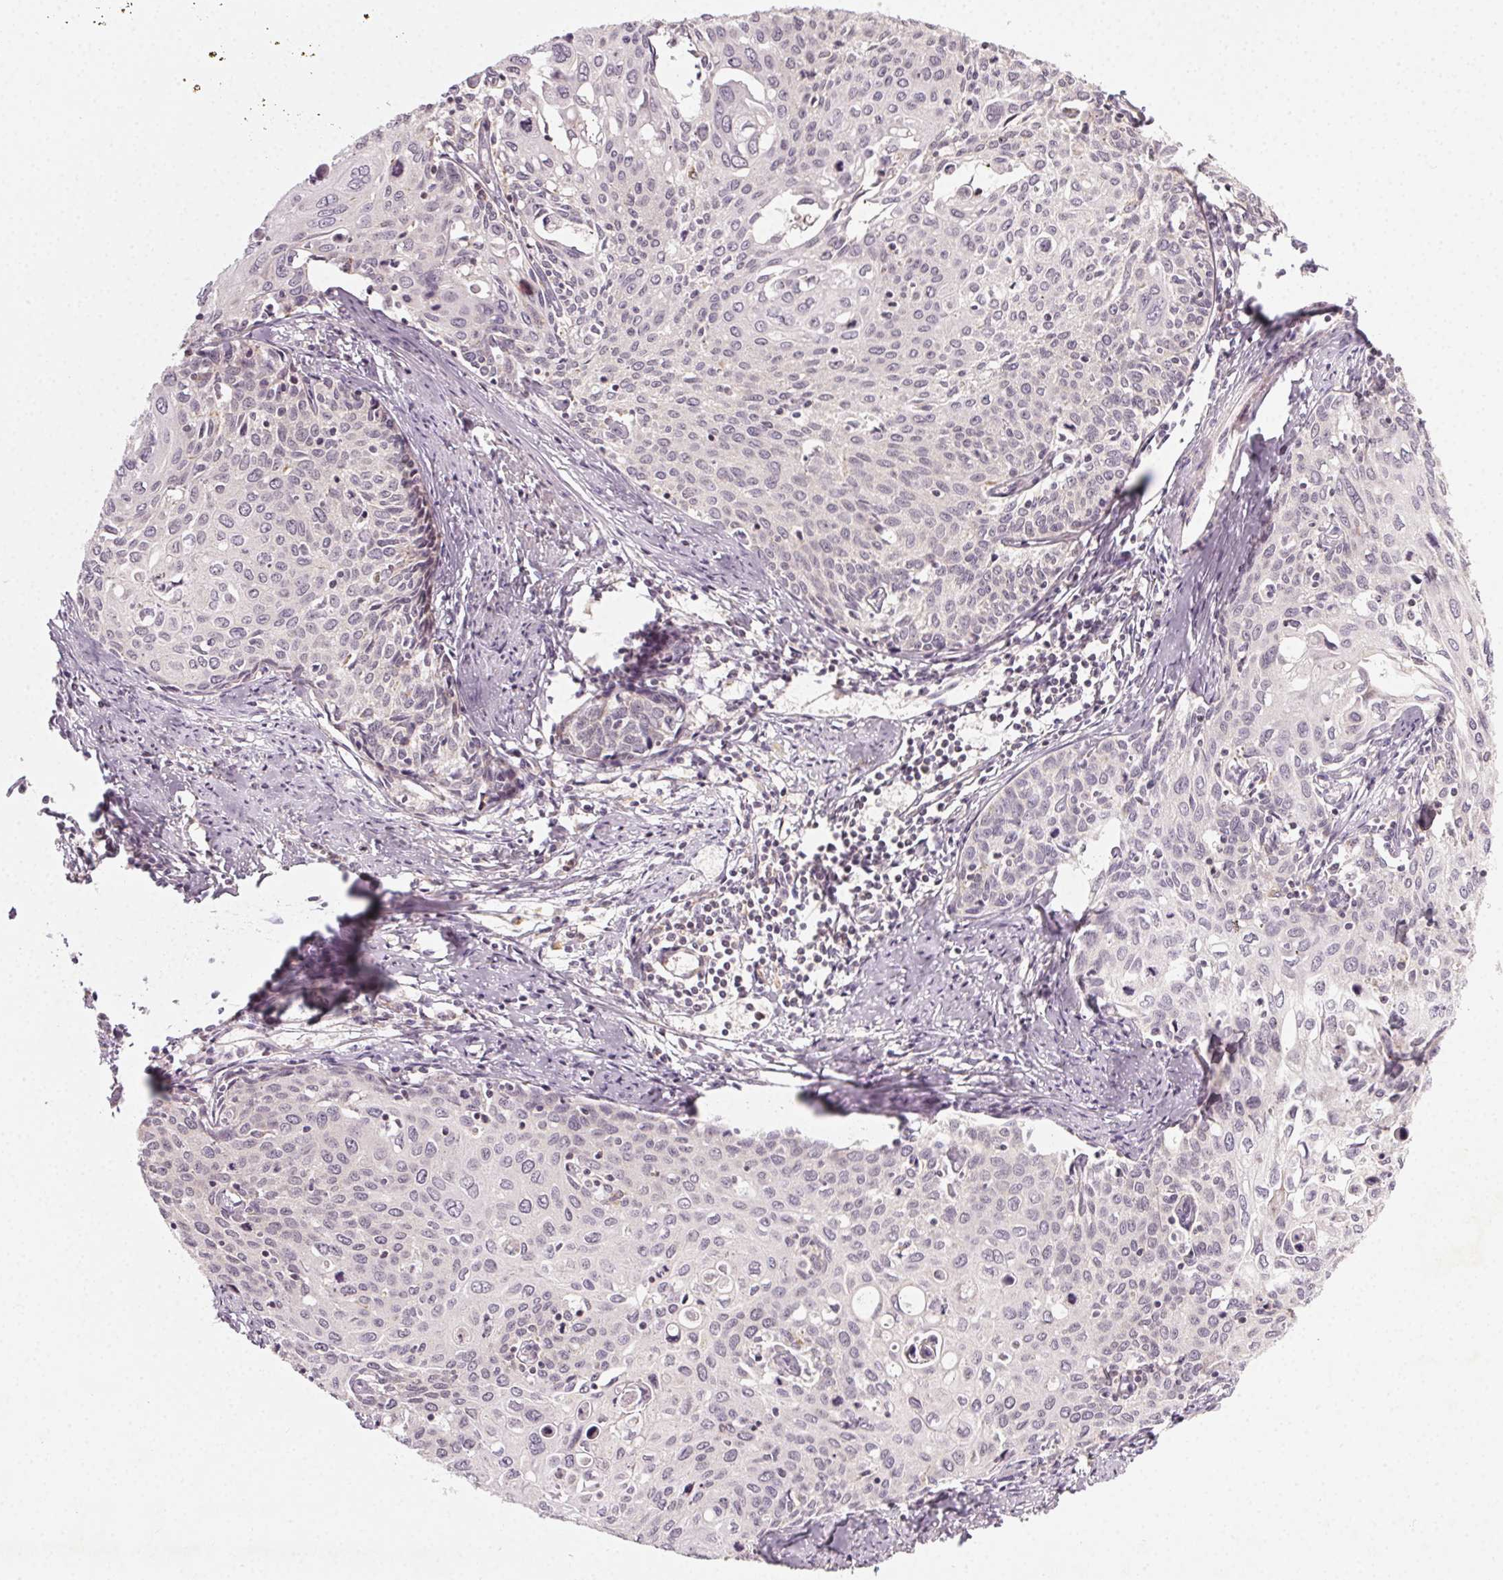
{"staining": {"intensity": "negative", "quantity": "none", "location": "none"}, "tissue": "cervical cancer", "cell_type": "Tumor cells", "image_type": "cancer", "snomed": [{"axis": "morphology", "description": "Squamous cell carcinoma, NOS"}, {"axis": "topography", "description": "Cervix"}], "caption": "High power microscopy image of an immunohistochemistry histopathology image of squamous cell carcinoma (cervical), revealing no significant expression in tumor cells.", "gene": "NCOA4", "patient": {"sex": "female", "age": 62}}